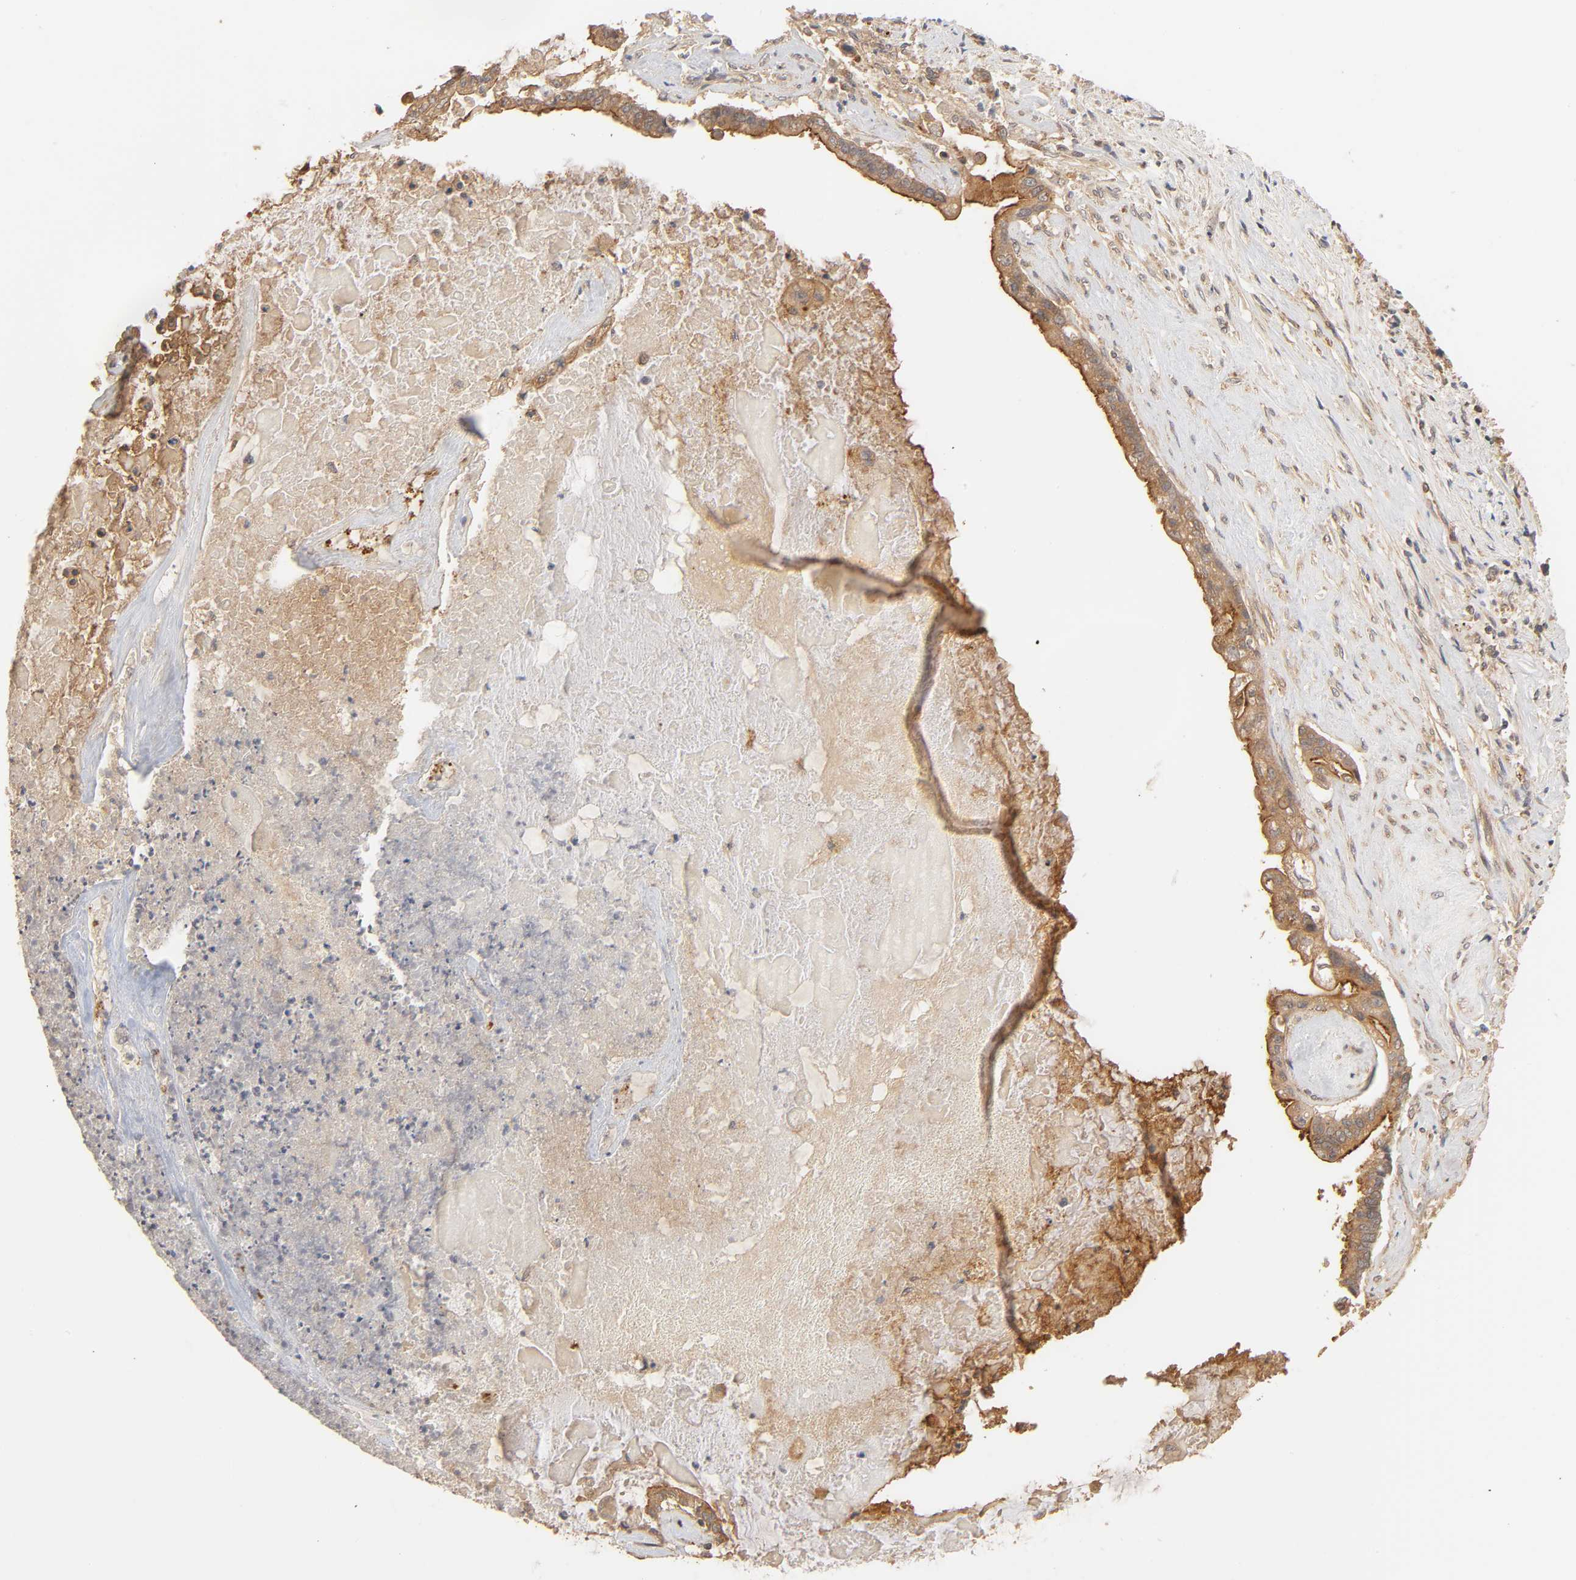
{"staining": {"intensity": "strong", "quantity": ">75%", "location": "cytoplasmic/membranous"}, "tissue": "liver cancer", "cell_type": "Tumor cells", "image_type": "cancer", "snomed": [{"axis": "morphology", "description": "Cholangiocarcinoma"}, {"axis": "topography", "description": "Liver"}], "caption": "Liver cholangiocarcinoma stained with immunohistochemistry (IHC) demonstrates strong cytoplasmic/membranous expression in about >75% of tumor cells.", "gene": "EPS8", "patient": {"sex": "male", "age": 57}}